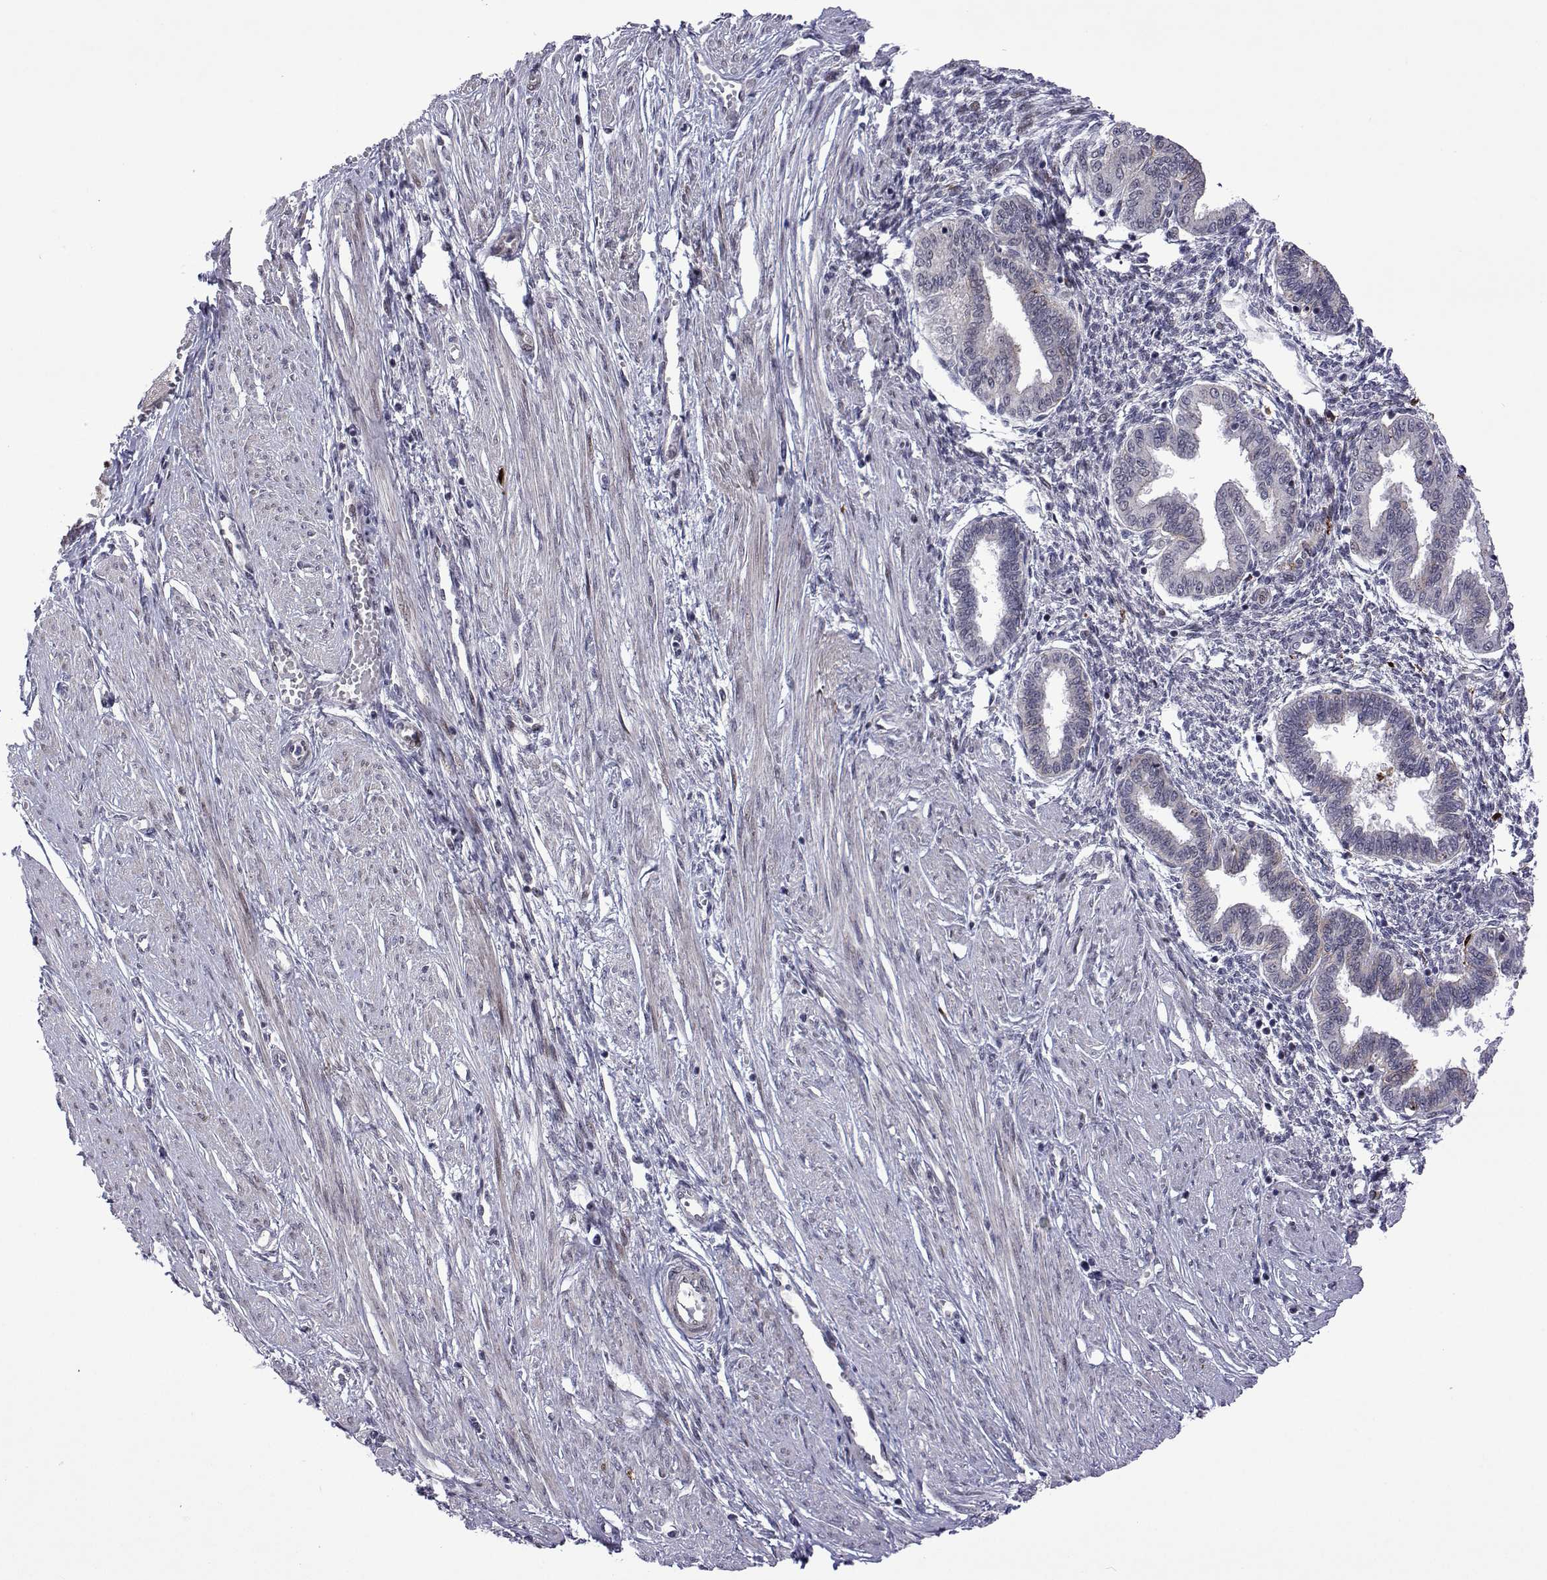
{"staining": {"intensity": "negative", "quantity": "none", "location": "none"}, "tissue": "endometrium", "cell_type": "Cells in endometrial stroma", "image_type": "normal", "snomed": [{"axis": "morphology", "description": "Normal tissue, NOS"}, {"axis": "topography", "description": "Endometrium"}], "caption": "Immunohistochemistry histopathology image of normal endometrium: endometrium stained with DAB (3,3'-diaminobenzidine) demonstrates no significant protein positivity in cells in endometrial stroma. The staining is performed using DAB brown chromogen with nuclei counter-stained in using hematoxylin.", "gene": "EFCAB3", "patient": {"sex": "female", "age": 33}}